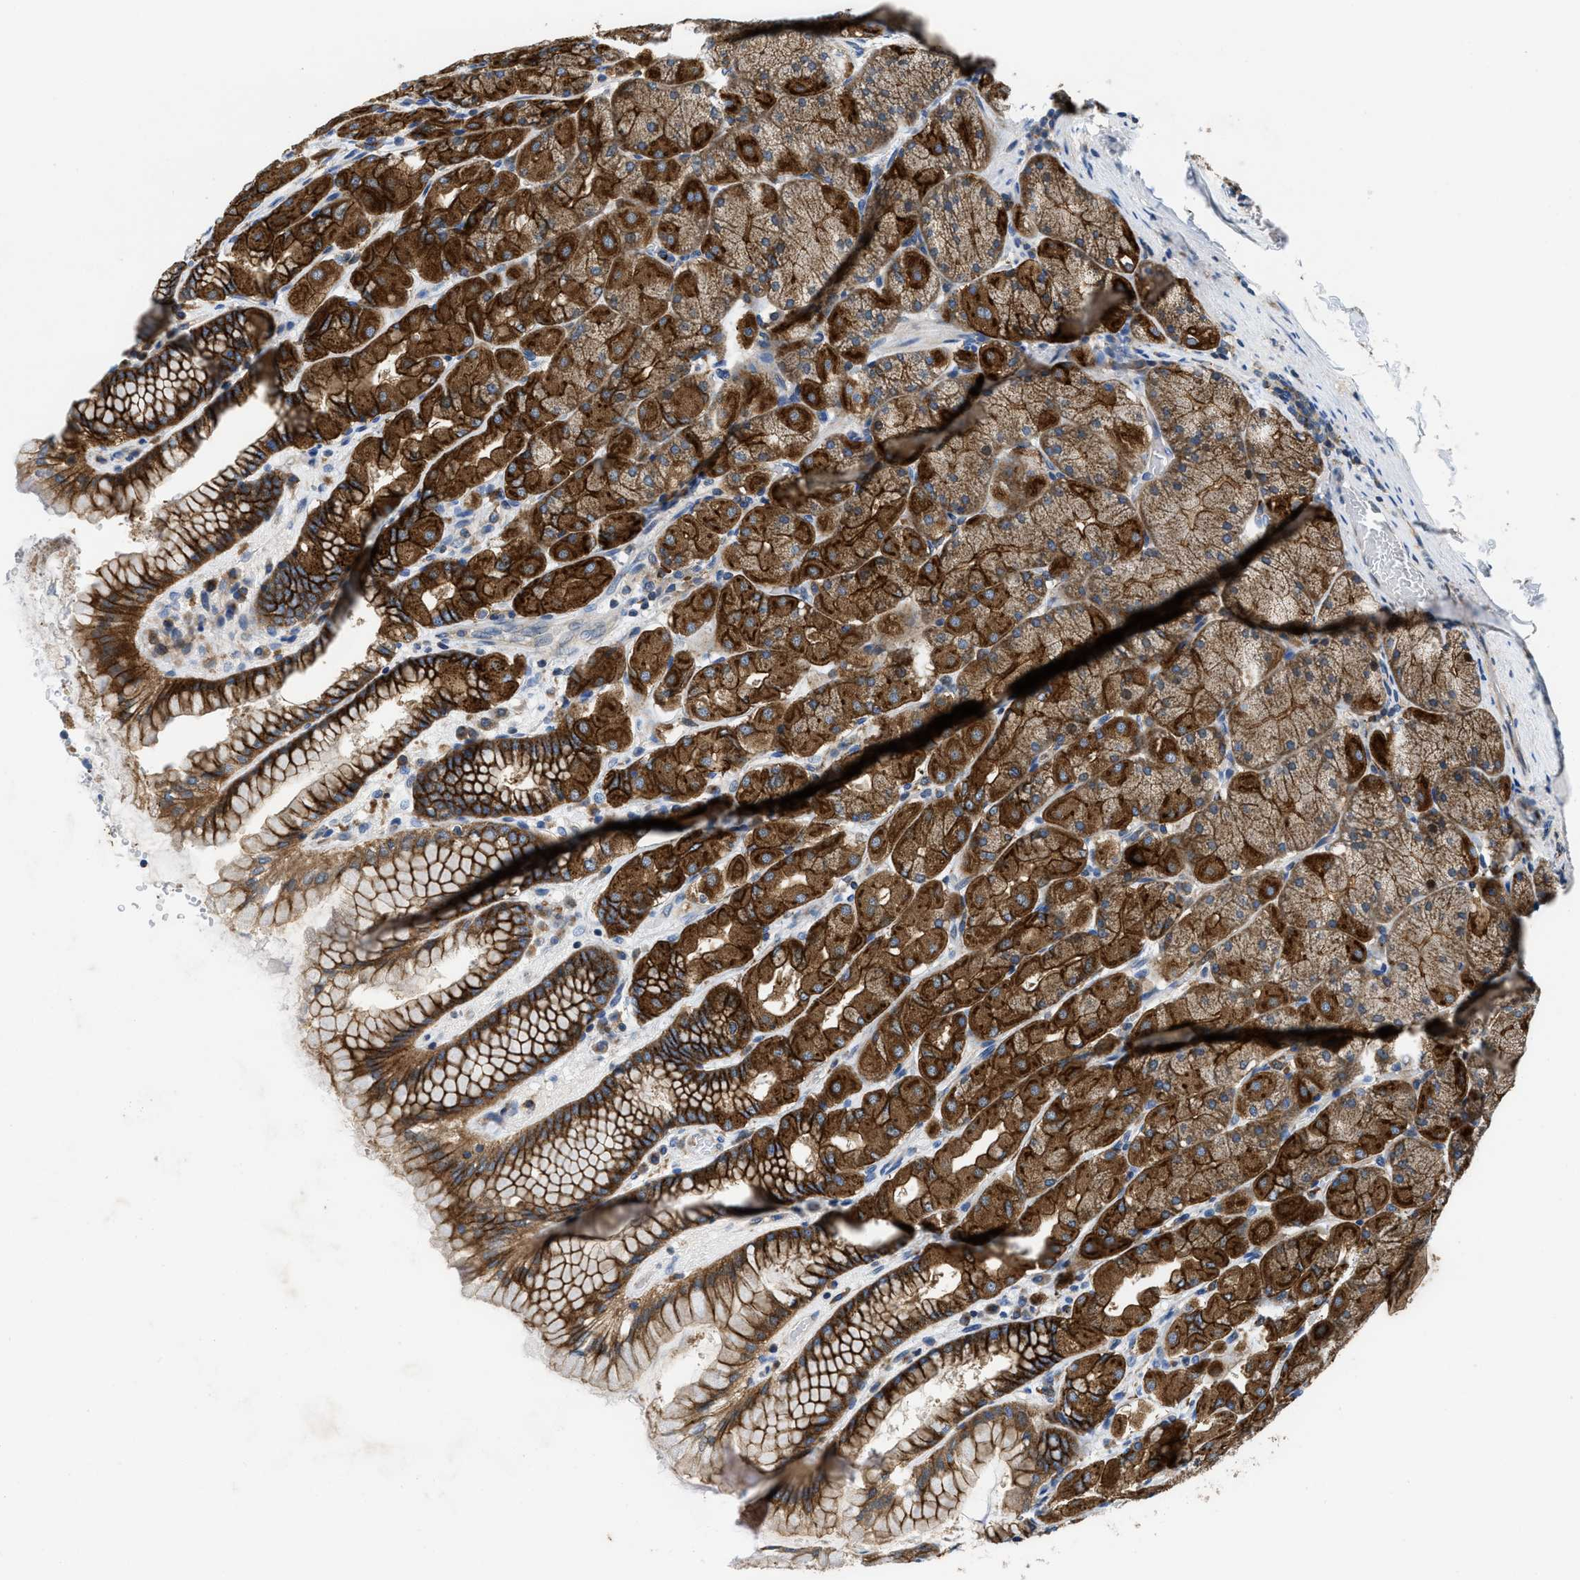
{"staining": {"intensity": "strong", "quantity": ">75%", "location": "cytoplasmic/membranous"}, "tissue": "stomach", "cell_type": "Glandular cells", "image_type": "normal", "snomed": [{"axis": "morphology", "description": "Normal tissue, NOS"}, {"axis": "topography", "description": "Stomach, upper"}], "caption": "IHC staining of benign stomach, which exhibits high levels of strong cytoplasmic/membranous expression in about >75% of glandular cells indicating strong cytoplasmic/membranous protein positivity. The staining was performed using DAB (3,3'-diaminobenzidine) (brown) for protein detection and nuclei were counterstained in hematoxylin (blue).", "gene": "ENPP4", "patient": {"sex": "female", "age": 56}}